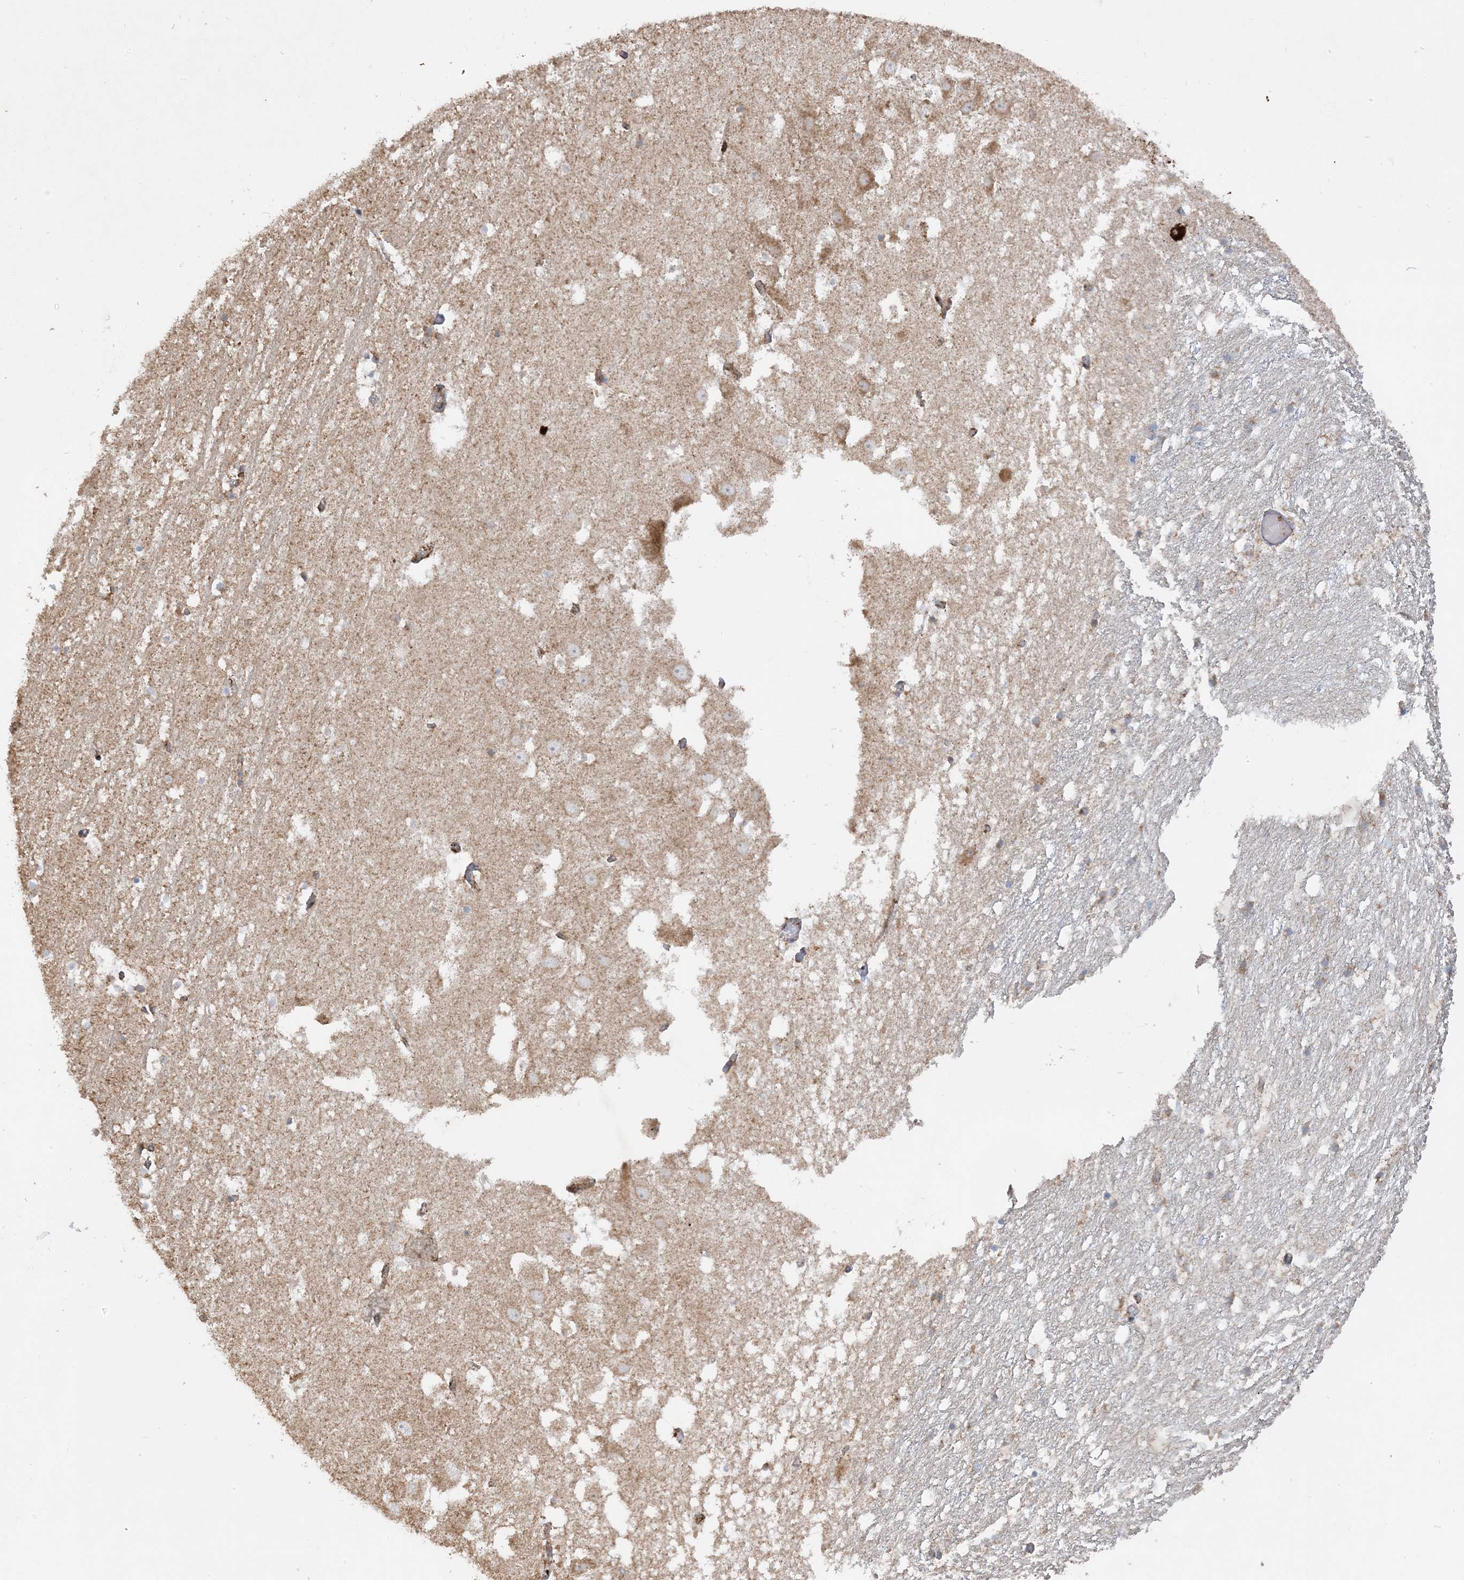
{"staining": {"intensity": "moderate", "quantity": "<25%", "location": "cytoplasmic/membranous"}, "tissue": "hippocampus", "cell_type": "Glial cells", "image_type": "normal", "snomed": [{"axis": "morphology", "description": "Normal tissue, NOS"}, {"axis": "topography", "description": "Hippocampus"}], "caption": "Glial cells exhibit low levels of moderate cytoplasmic/membranous expression in about <25% of cells in unremarkable hippocampus.", "gene": "NDUFAF3", "patient": {"sex": "female", "age": 52}}